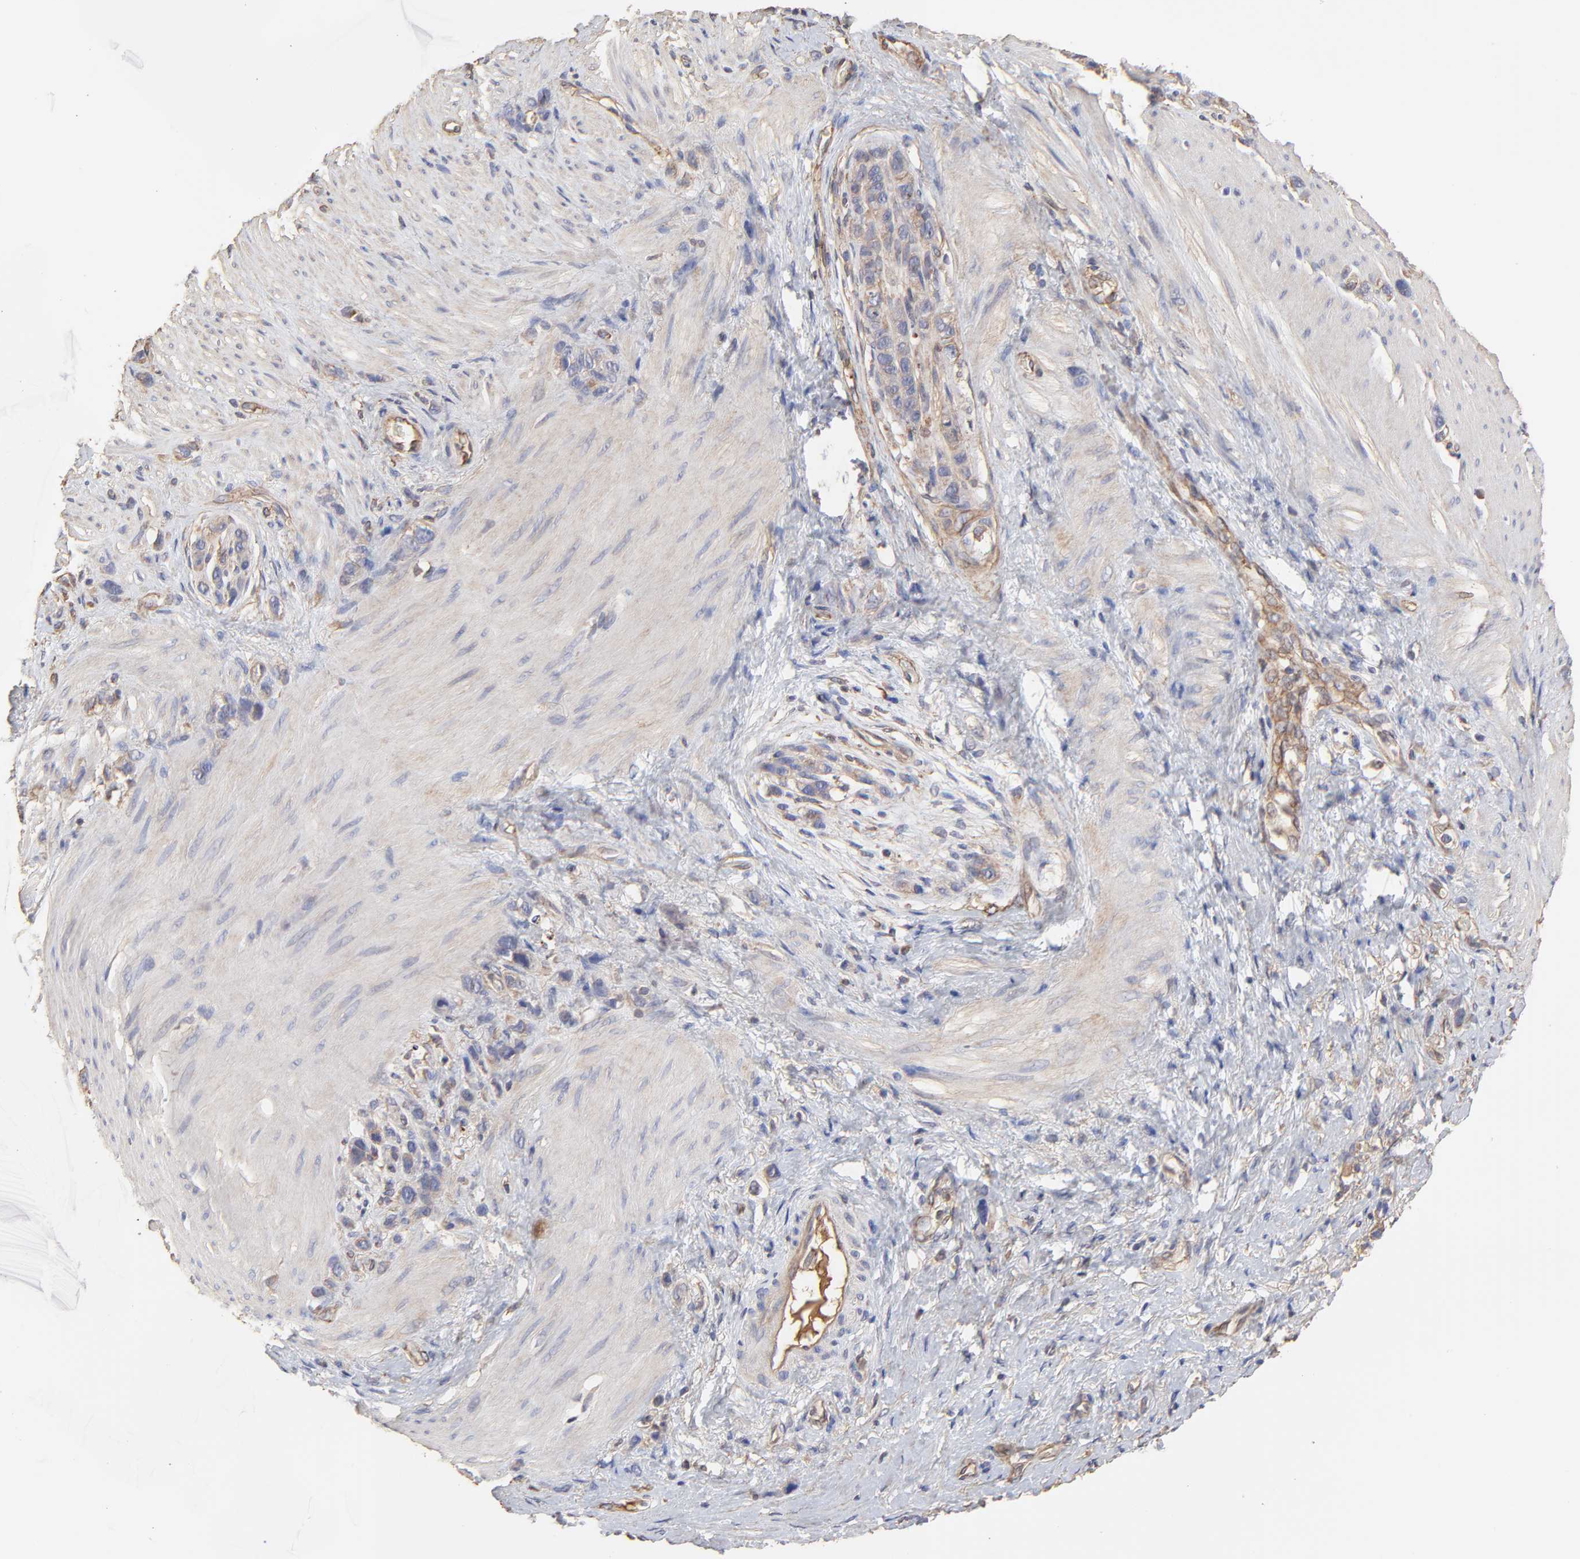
{"staining": {"intensity": "weak", "quantity": "25%-75%", "location": "cytoplasmic/membranous"}, "tissue": "stomach cancer", "cell_type": "Tumor cells", "image_type": "cancer", "snomed": [{"axis": "morphology", "description": "Normal tissue, NOS"}, {"axis": "morphology", "description": "Adenocarcinoma, NOS"}, {"axis": "morphology", "description": "Adenocarcinoma, High grade"}, {"axis": "topography", "description": "Stomach, upper"}, {"axis": "topography", "description": "Stomach"}], "caption": "Immunohistochemistry image of neoplastic tissue: stomach adenocarcinoma stained using immunohistochemistry (IHC) demonstrates low levels of weak protein expression localized specifically in the cytoplasmic/membranous of tumor cells, appearing as a cytoplasmic/membranous brown color.", "gene": "LRCH2", "patient": {"sex": "female", "age": 65}}